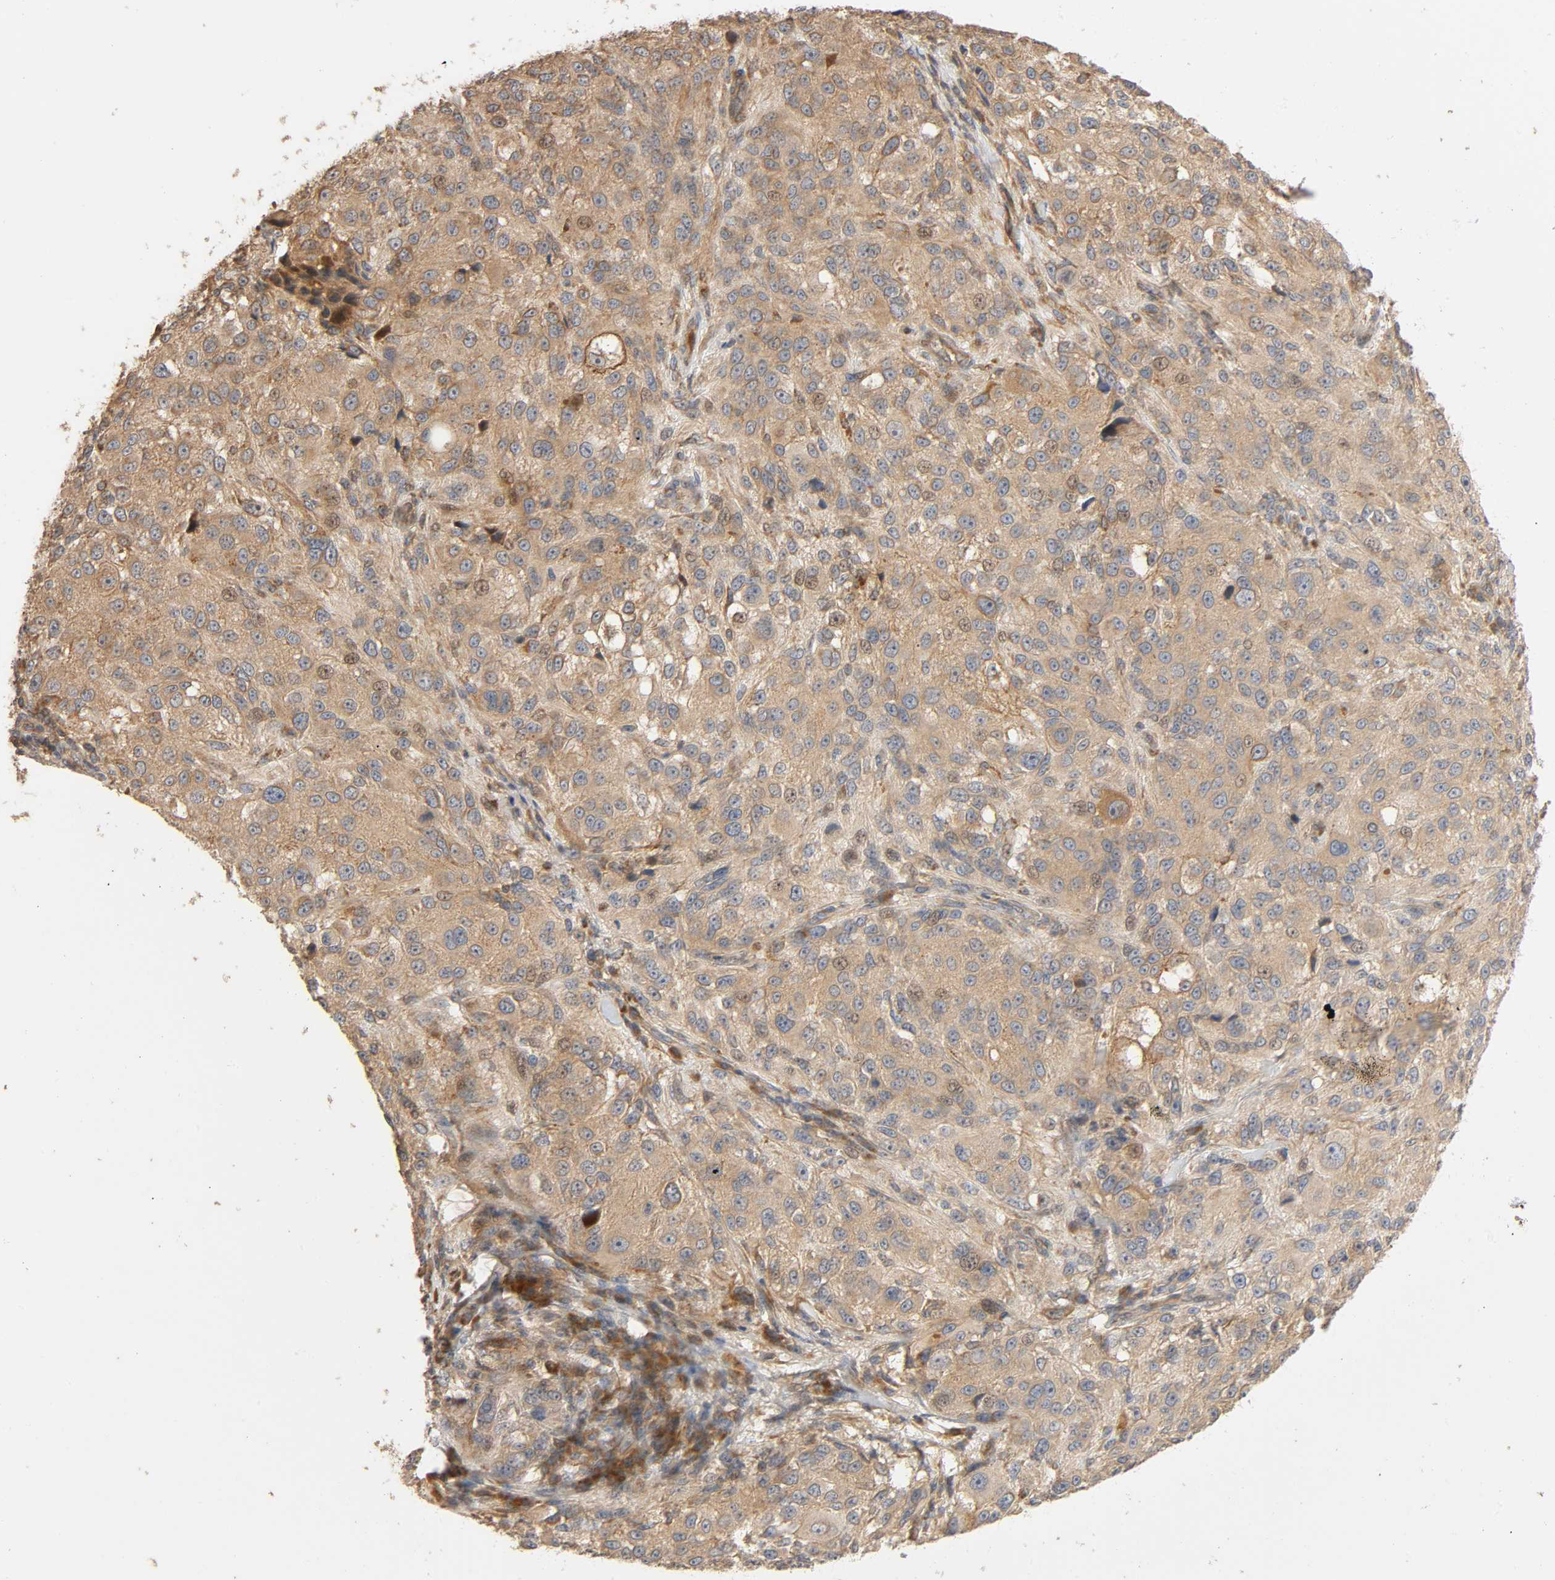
{"staining": {"intensity": "weak", "quantity": ">75%", "location": "cytoplasmic/membranous"}, "tissue": "melanoma", "cell_type": "Tumor cells", "image_type": "cancer", "snomed": [{"axis": "morphology", "description": "Necrosis, NOS"}, {"axis": "morphology", "description": "Malignant melanoma, NOS"}, {"axis": "topography", "description": "Skin"}], "caption": "An immunohistochemistry (IHC) histopathology image of tumor tissue is shown. Protein staining in brown highlights weak cytoplasmic/membranous positivity in melanoma within tumor cells.", "gene": "SGSM1", "patient": {"sex": "female", "age": 87}}